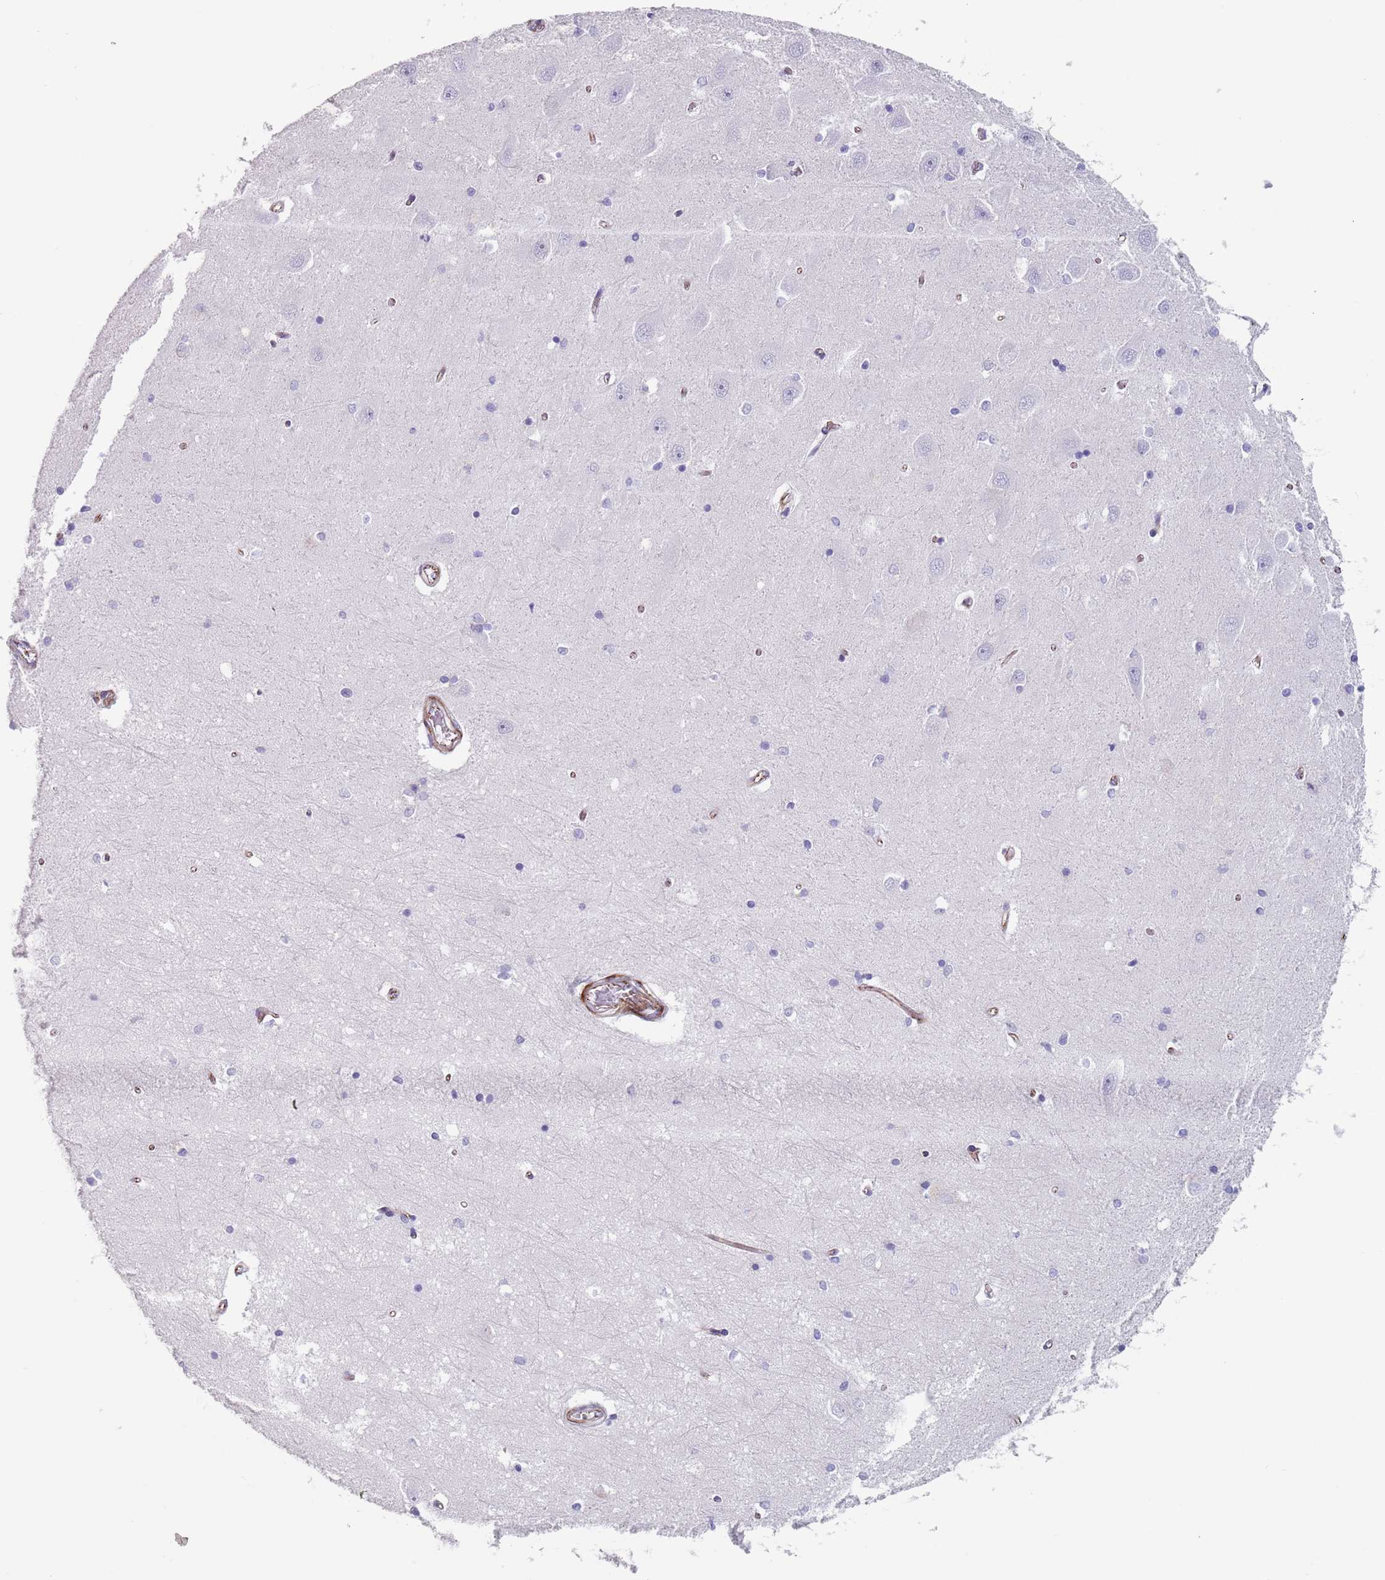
{"staining": {"intensity": "negative", "quantity": "none", "location": "none"}, "tissue": "hippocampus", "cell_type": "Glial cells", "image_type": "normal", "snomed": [{"axis": "morphology", "description": "Normal tissue, NOS"}, {"axis": "topography", "description": "Hippocampus"}], "caption": "DAB immunohistochemical staining of normal hippocampus reveals no significant expression in glial cells. The staining is performed using DAB brown chromogen with nuclei counter-stained in using hematoxylin.", "gene": "OR5A2", "patient": {"sex": "male", "age": 45}}